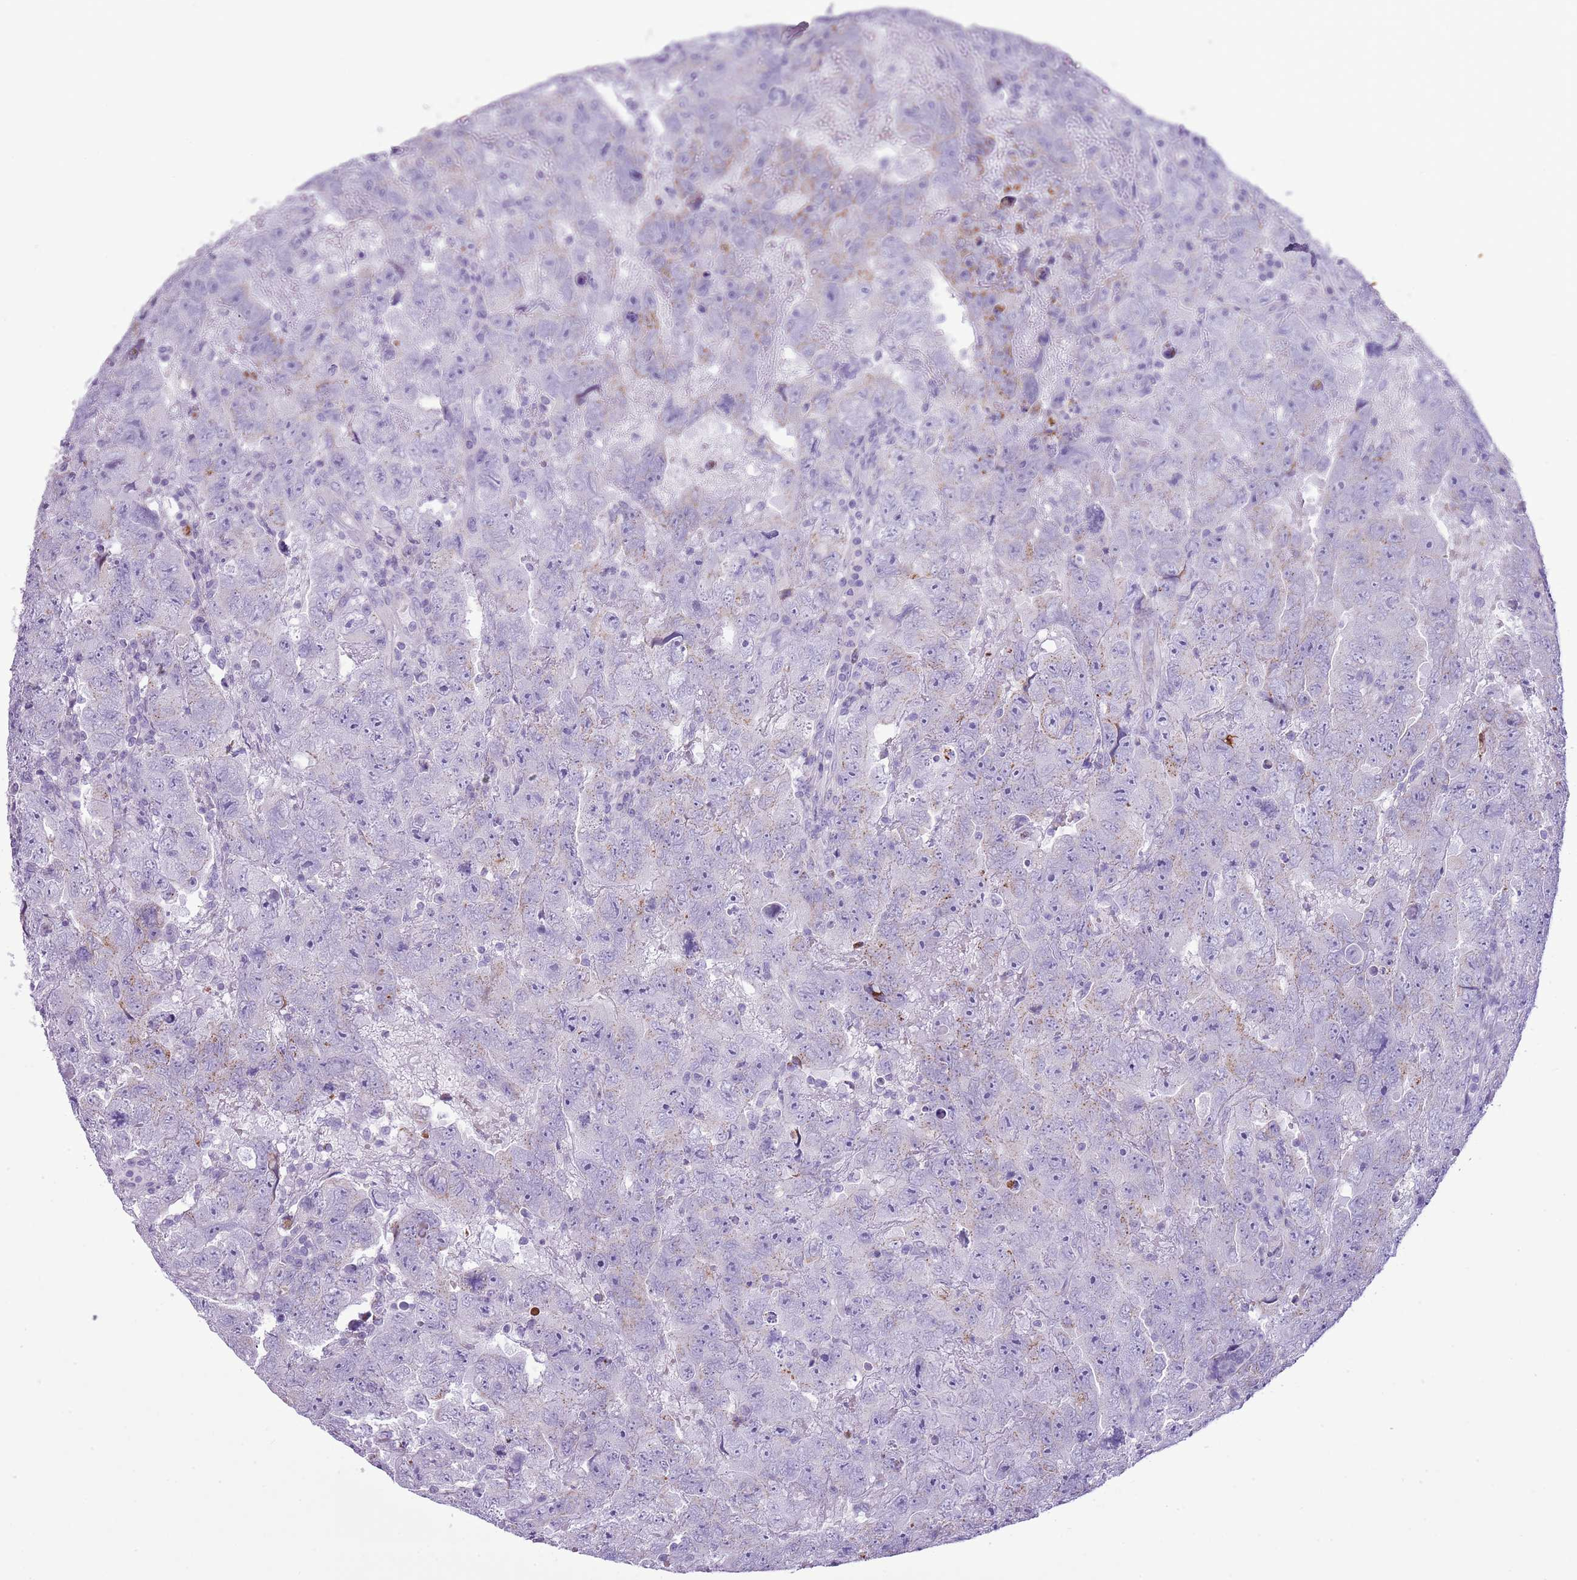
{"staining": {"intensity": "negative", "quantity": "none", "location": "none"}, "tissue": "testis cancer", "cell_type": "Tumor cells", "image_type": "cancer", "snomed": [{"axis": "morphology", "description": "Carcinoma, Embryonal, NOS"}, {"axis": "topography", "description": "Testis"}], "caption": "High magnification brightfield microscopy of testis embryonal carcinoma stained with DAB (3,3'-diaminobenzidine) (brown) and counterstained with hematoxylin (blue): tumor cells show no significant staining.", "gene": "SLC23A1", "patient": {"sex": "male", "age": 45}}